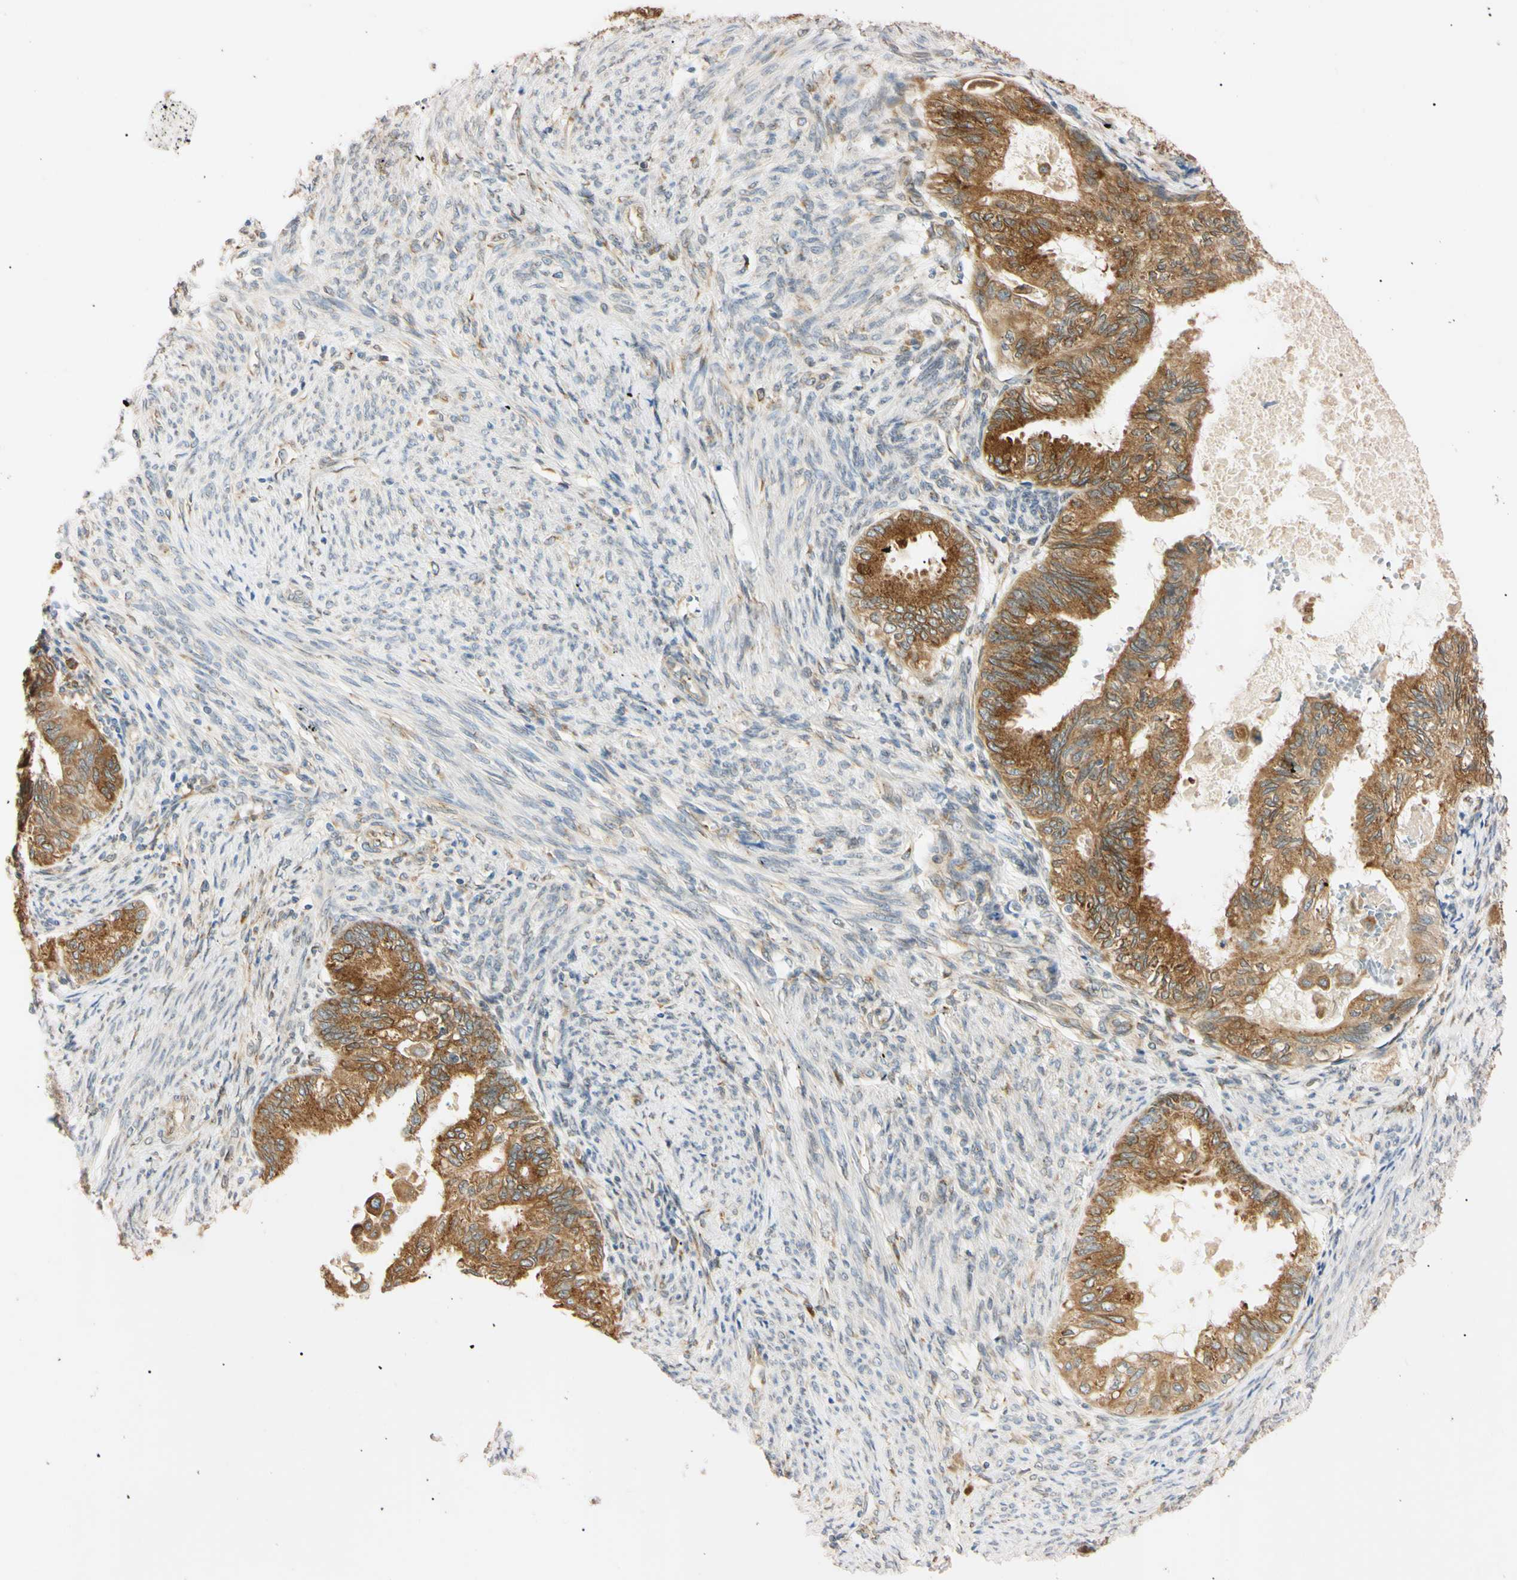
{"staining": {"intensity": "moderate", "quantity": ">75%", "location": "cytoplasmic/membranous"}, "tissue": "cervical cancer", "cell_type": "Tumor cells", "image_type": "cancer", "snomed": [{"axis": "morphology", "description": "Normal tissue, NOS"}, {"axis": "morphology", "description": "Adenocarcinoma, NOS"}, {"axis": "topography", "description": "Cervix"}, {"axis": "topography", "description": "Endometrium"}], "caption": "Tumor cells display medium levels of moderate cytoplasmic/membranous positivity in approximately >75% of cells in adenocarcinoma (cervical).", "gene": "IER3IP1", "patient": {"sex": "female", "age": 86}}